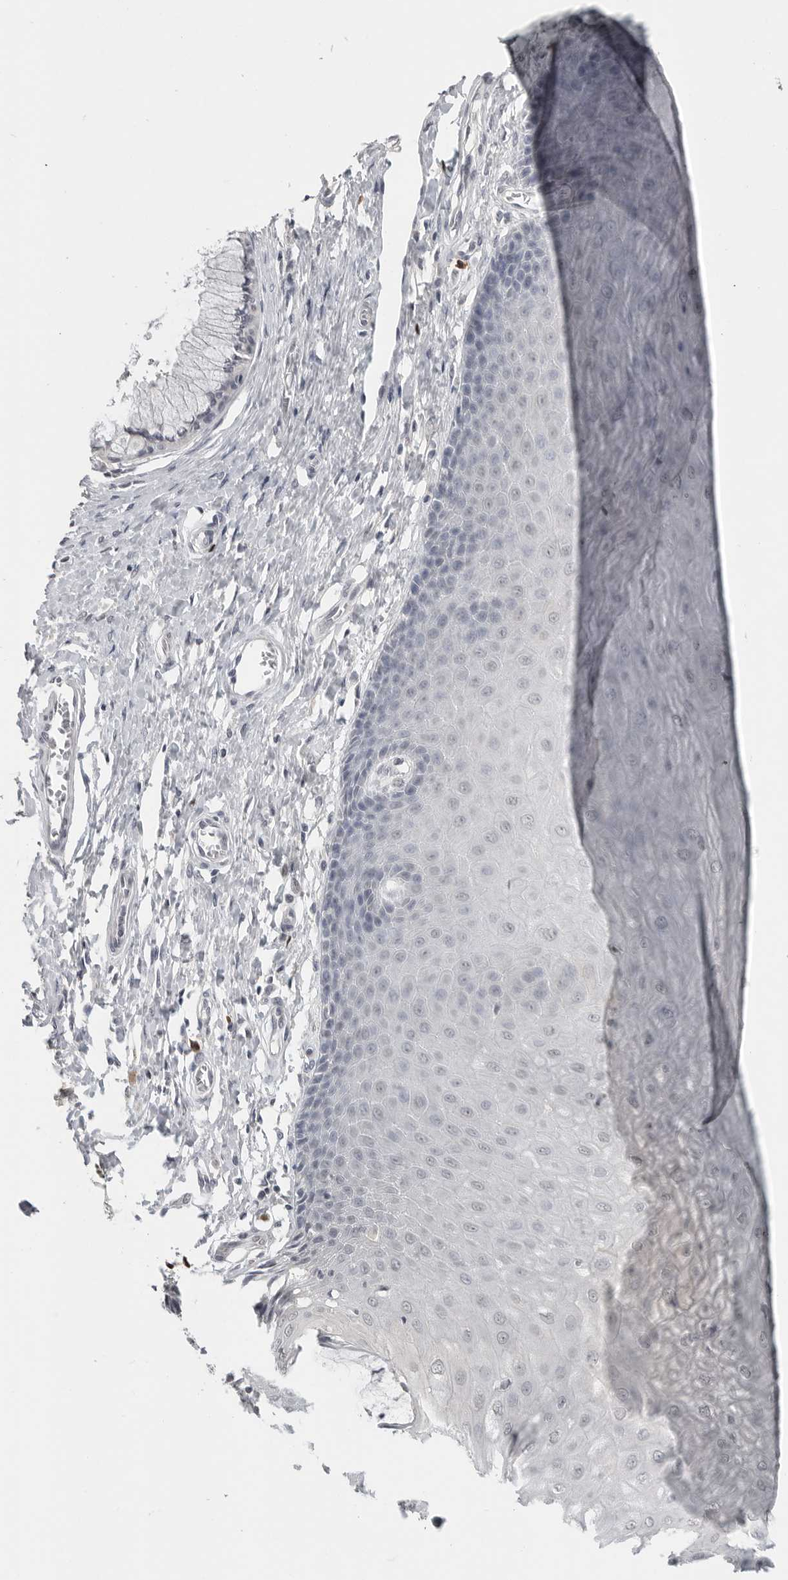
{"staining": {"intensity": "negative", "quantity": "none", "location": "none"}, "tissue": "cervix", "cell_type": "Glandular cells", "image_type": "normal", "snomed": [{"axis": "morphology", "description": "Normal tissue, NOS"}, {"axis": "topography", "description": "Cervix"}], "caption": "High magnification brightfield microscopy of benign cervix stained with DAB (brown) and counterstained with hematoxylin (blue): glandular cells show no significant staining. Brightfield microscopy of immunohistochemistry (IHC) stained with DAB (3,3'-diaminobenzidine) (brown) and hematoxylin (blue), captured at high magnification.", "gene": "FOXP3", "patient": {"sex": "female", "age": 55}}